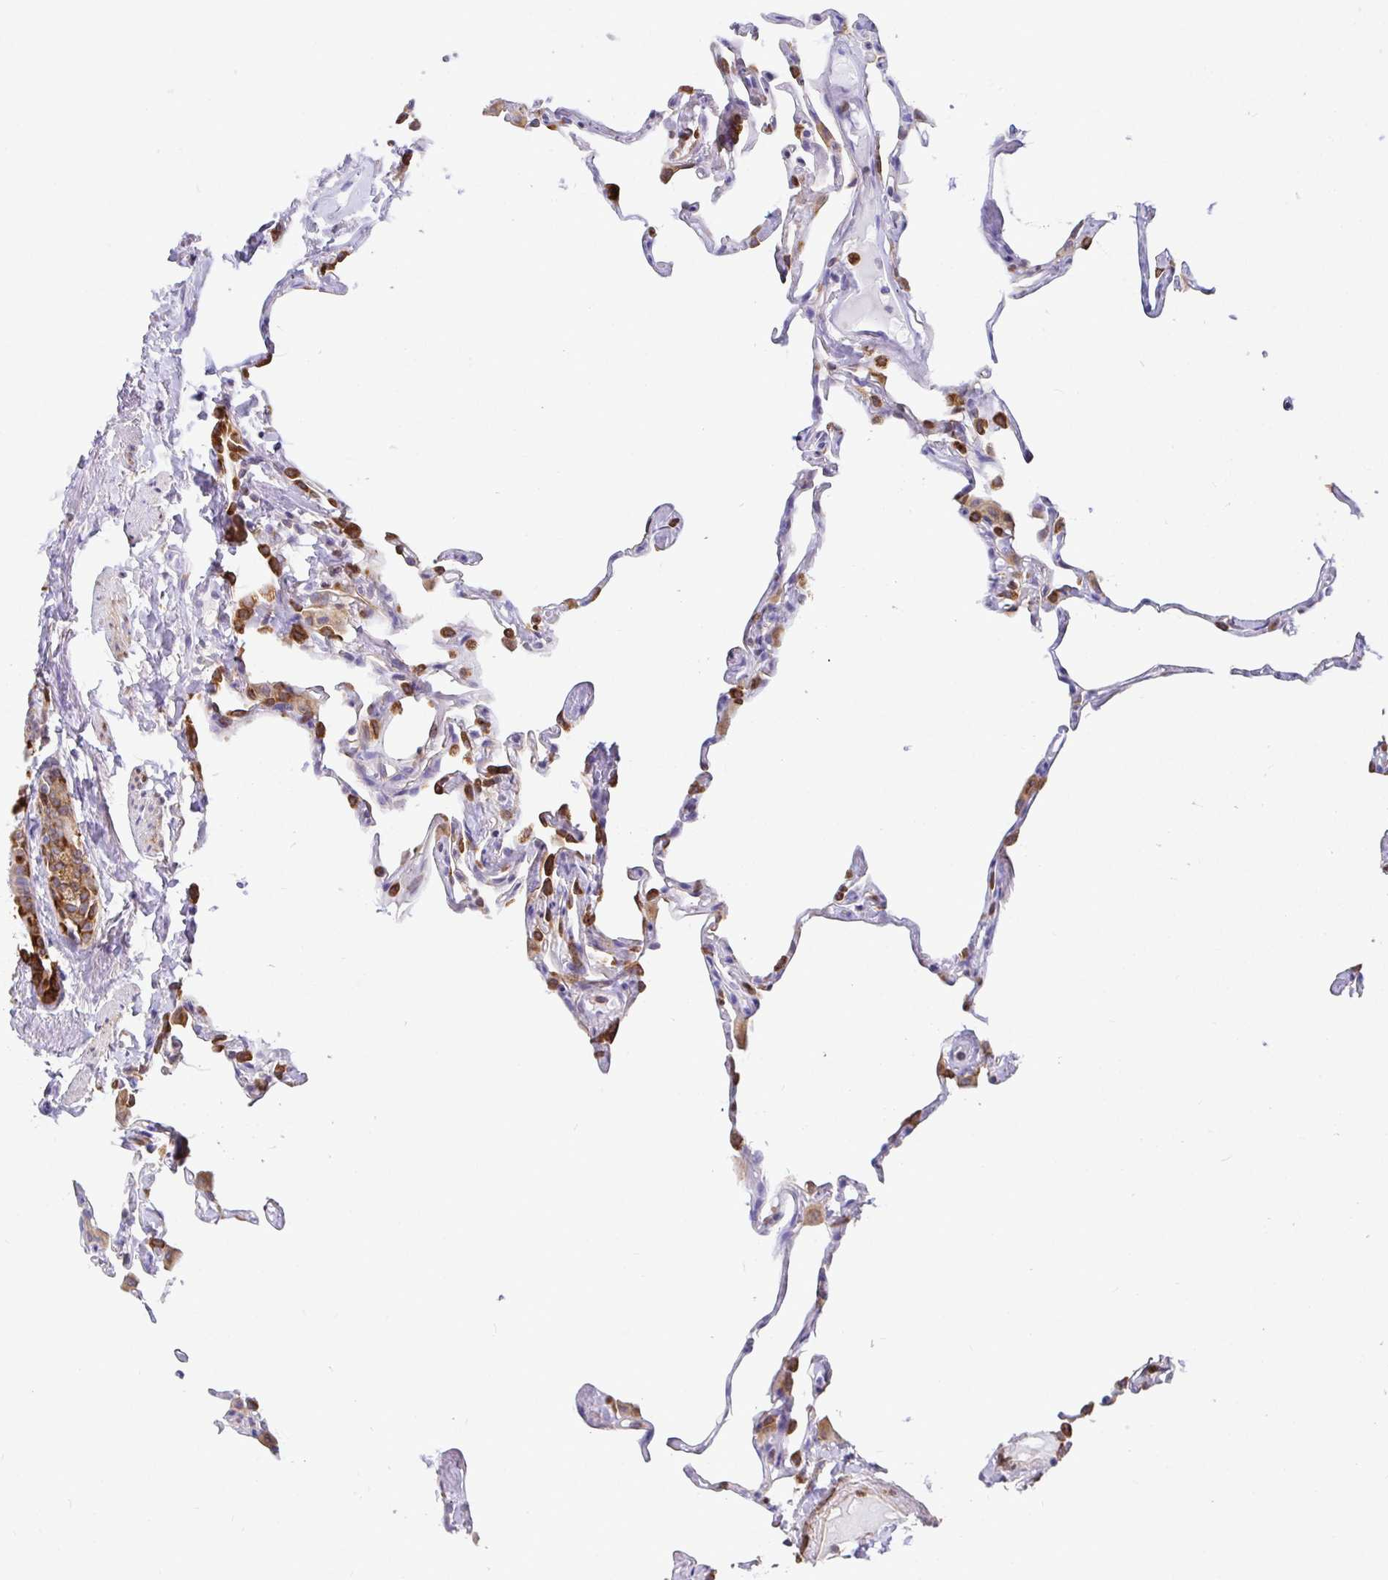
{"staining": {"intensity": "moderate", "quantity": "25%-75%", "location": "cytoplasmic/membranous"}, "tissue": "lung", "cell_type": "Alveolar cells", "image_type": "normal", "snomed": [{"axis": "morphology", "description": "Normal tissue, NOS"}, {"axis": "topography", "description": "Lung"}], "caption": "The micrograph demonstrates a brown stain indicating the presence of a protein in the cytoplasmic/membranous of alveolar cells in lung.", "gene": "TP53I11", "patient": {"sex": "male", "age": 65}}